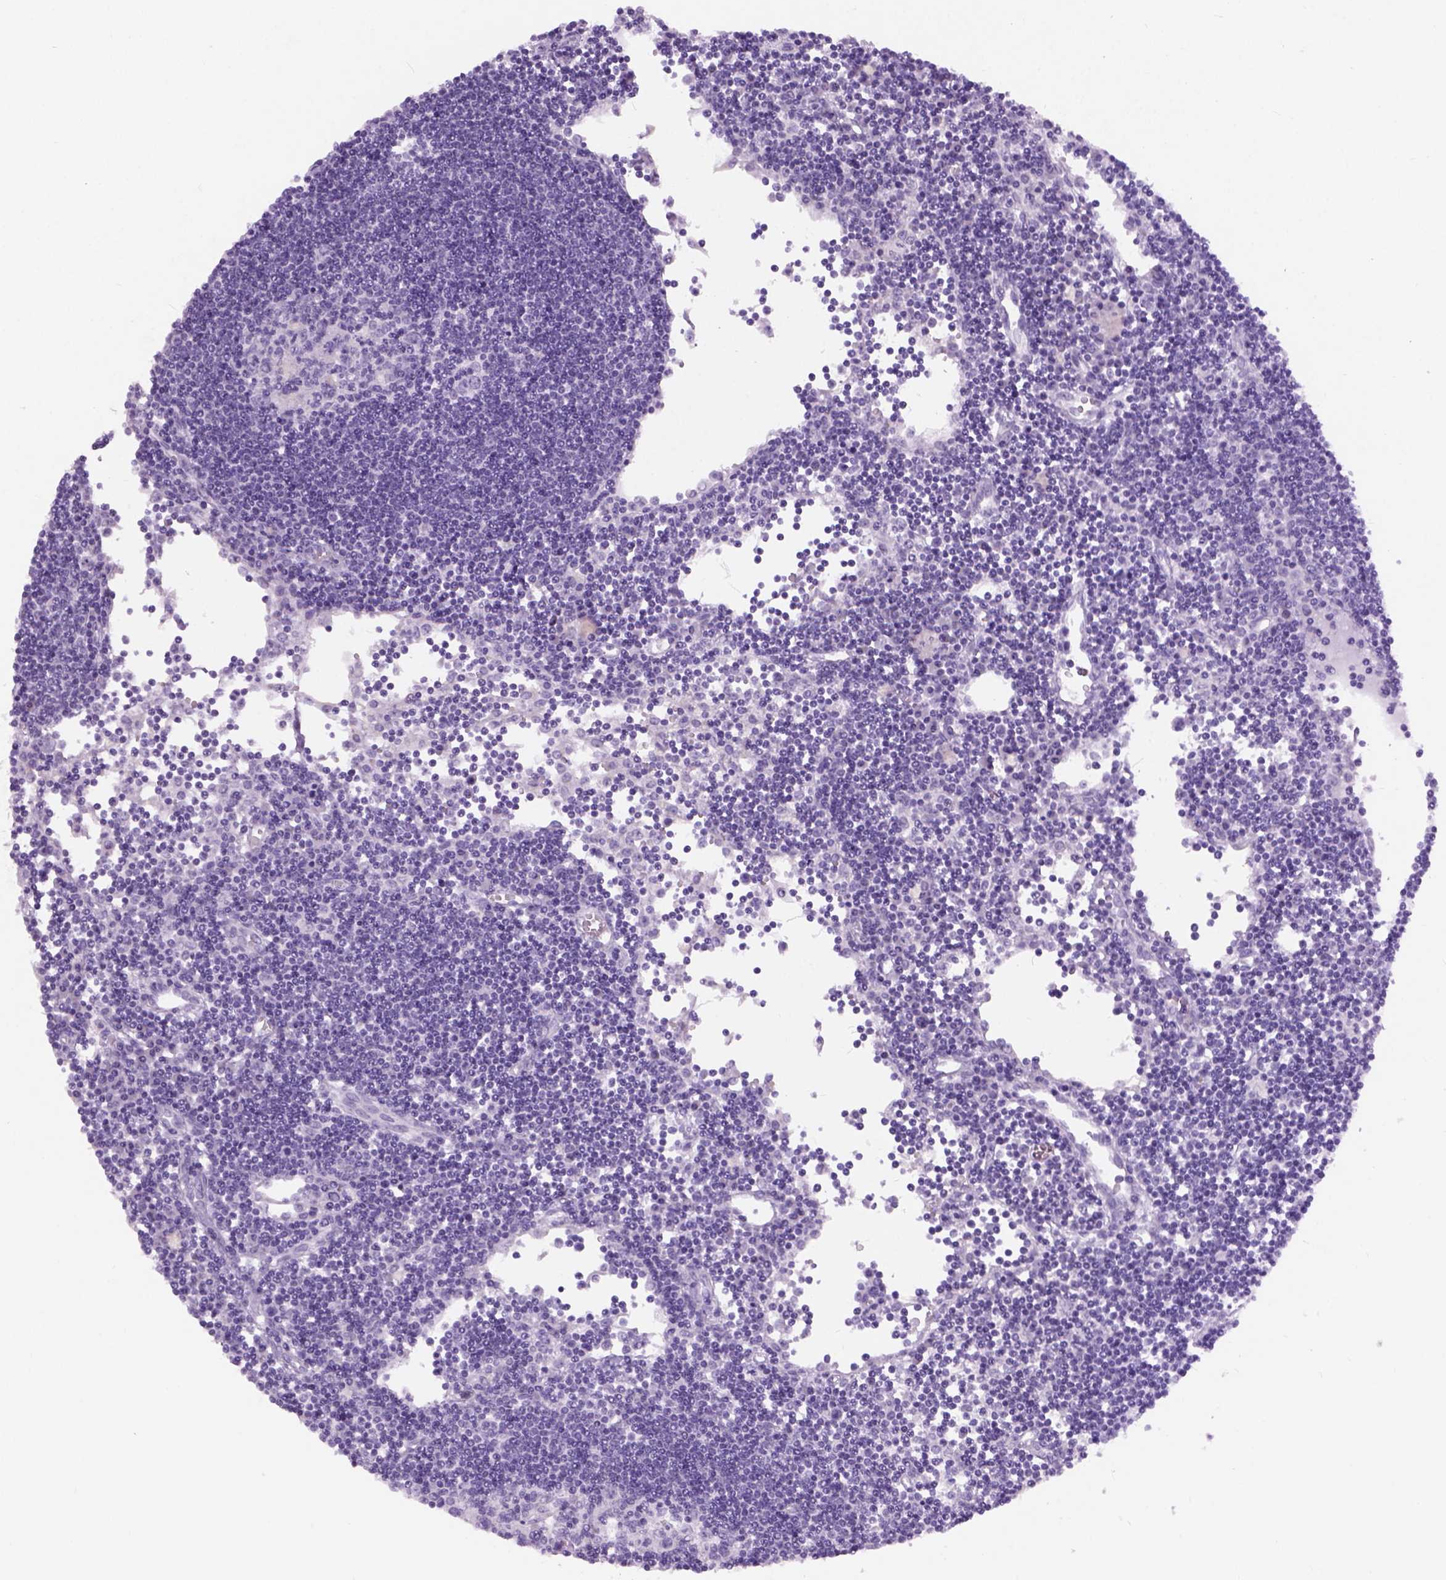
{"staining": {"intensity": "negative", "quantity": "none", "location": "none"}, "tissue": "lymph node", "cell_type": "Germinal center cells", "image_type": "normal", "snomed": [{"axis": "morphology", "description": "Normal tissue, NOS"}, {"axis": "topography", "description": "Lymph node"}], "caption": "IHC photomicrograph of unremarkable lymph node: lymph node stained with DAB (3,3'-diaminobenzidine) reveals no significant protein positivity in germinal center cells.", "gene": "AXDND1", "patient": {"sex": "female", "age": 65}}